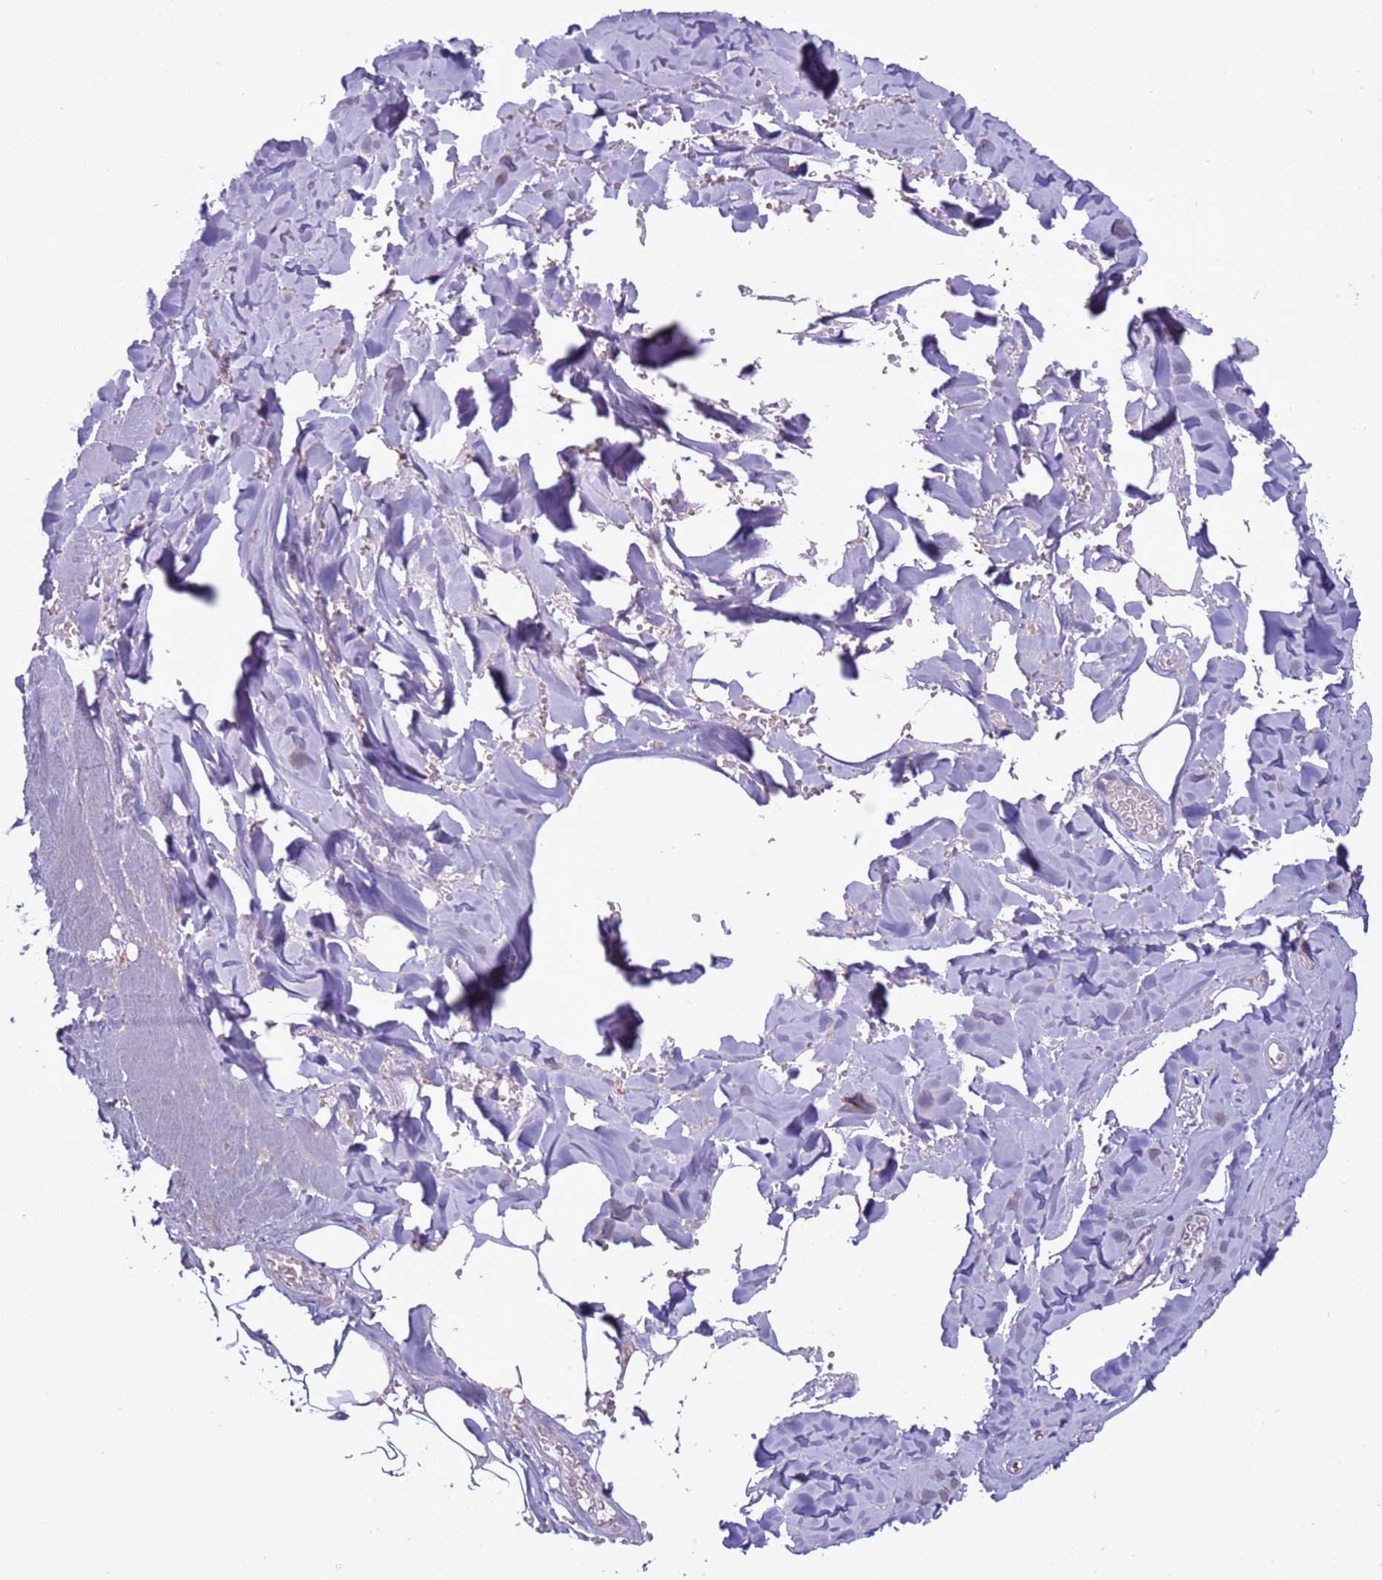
{"staining": {"intensity": "negative", "quantity": "none", "location": "none"}, "tissue": "adipose tissue", "cell_type": "Adipocytes", "image_type": "normal", "snomed": [{"axis": "morphology", "description": "Normal tissue, NOS"}, {"axis": "topography", "description": "Salivary gland"}, {"axis": "topography", "description": "Peripheral nerve tissue"}], "caption": "Histopathology image shows no significant protein staining in adipocytes of unremarkable adipose tissue.", "gene": "ABHD17B", "patient": {"sex": "male", "age": 38}}